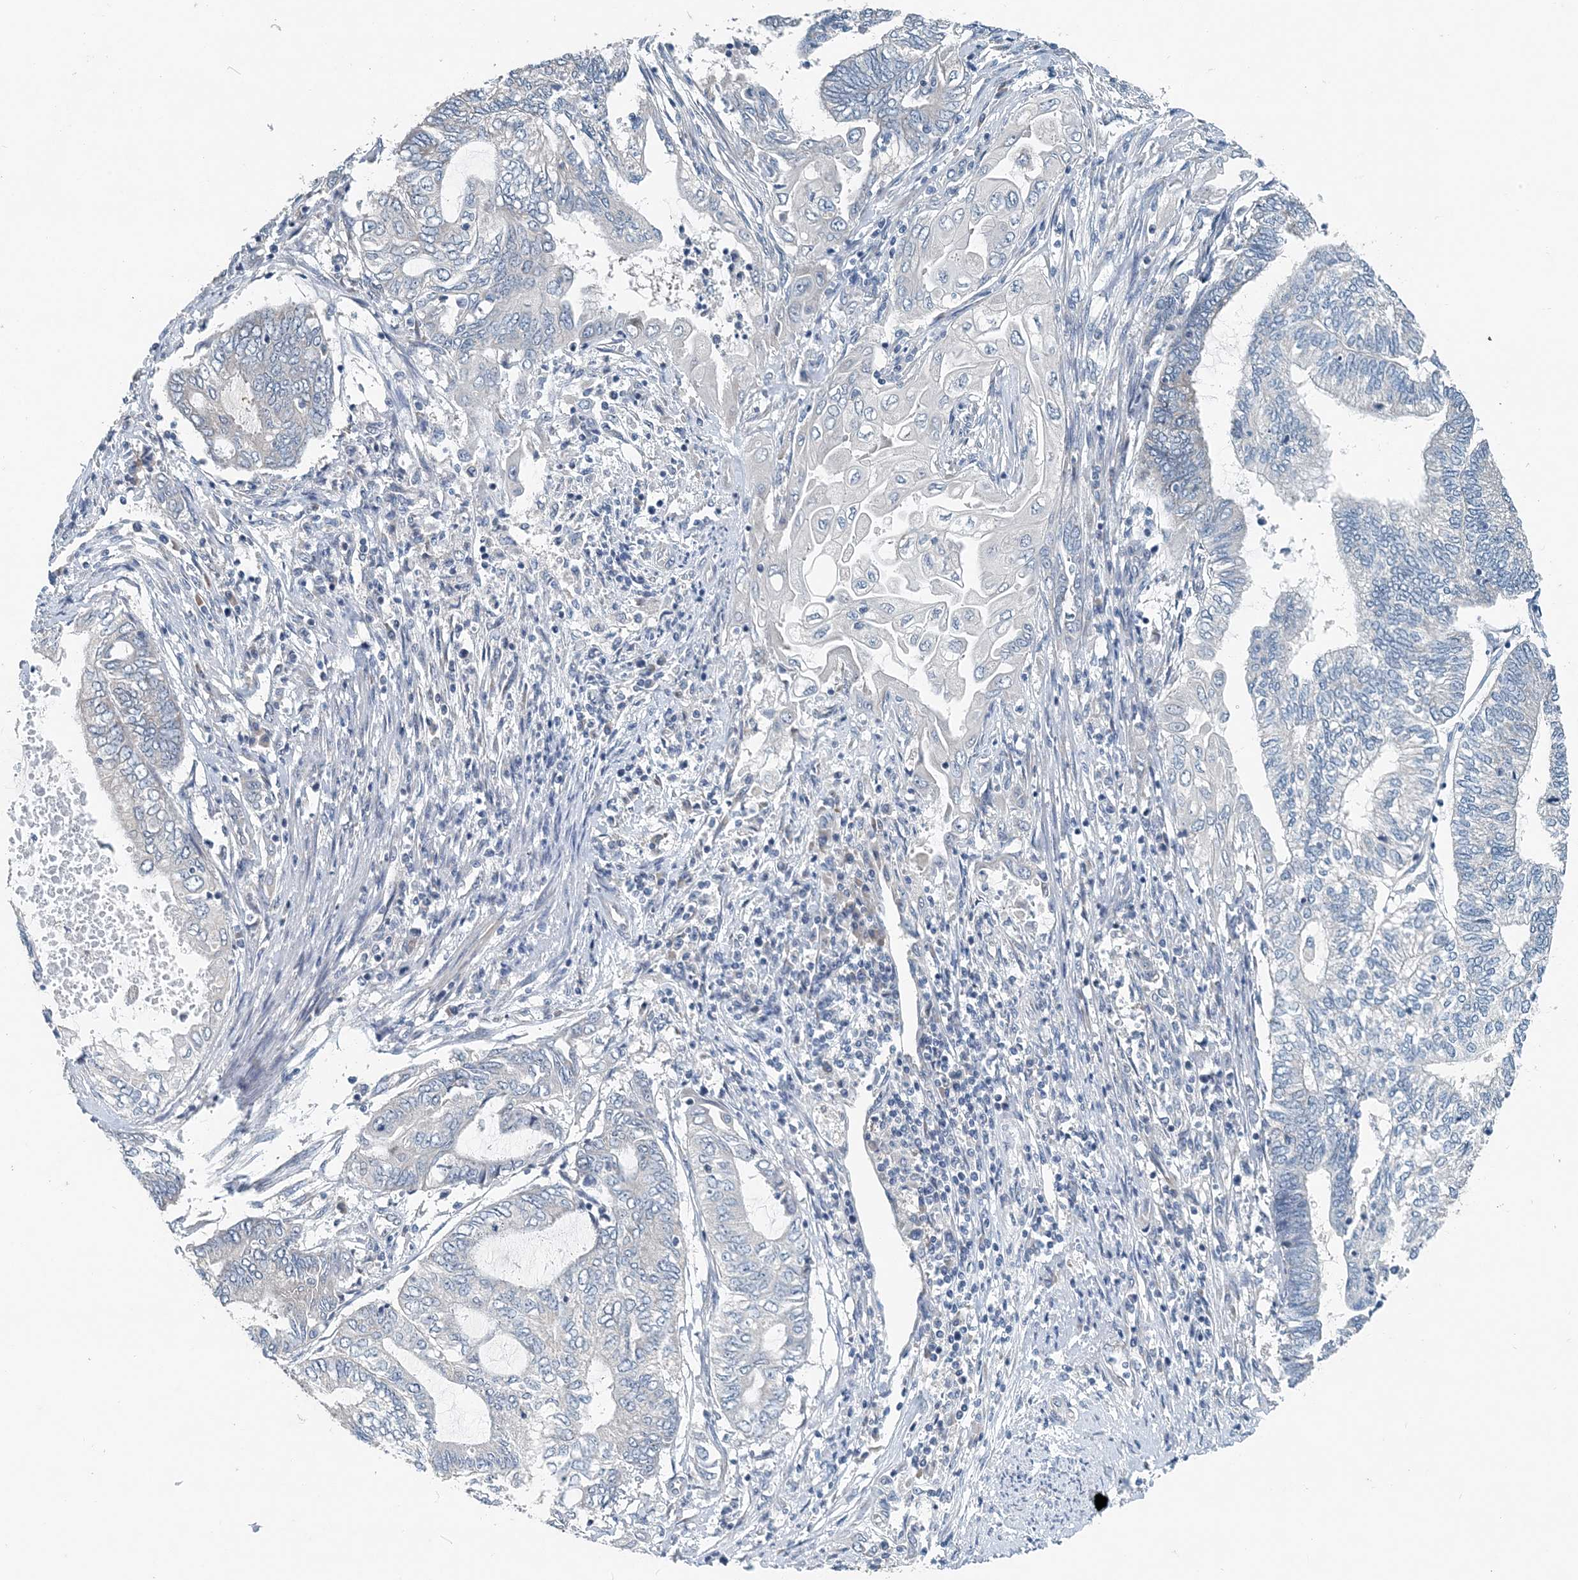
{"staining": {"intensity": "negative", "quantity": "none", "location": "none"}, "tissue": "endometrial cancer", "cell_type": "Tumor cells", "image_type": "cancer", "snomed": [{"axis": "morphology", "description": "Adenocarcinoma, NOS"}, {"axis": "topography", "description": "Uterus"}, {"axis": "topography", "description": "Endometrium"}], "caption": "Immunohistochemical staining of human endometrial cancer exhibits no significant expression in tumor cells.", "gene": "EEF1A2", "patient": {"sex": "female", "age": 70}}